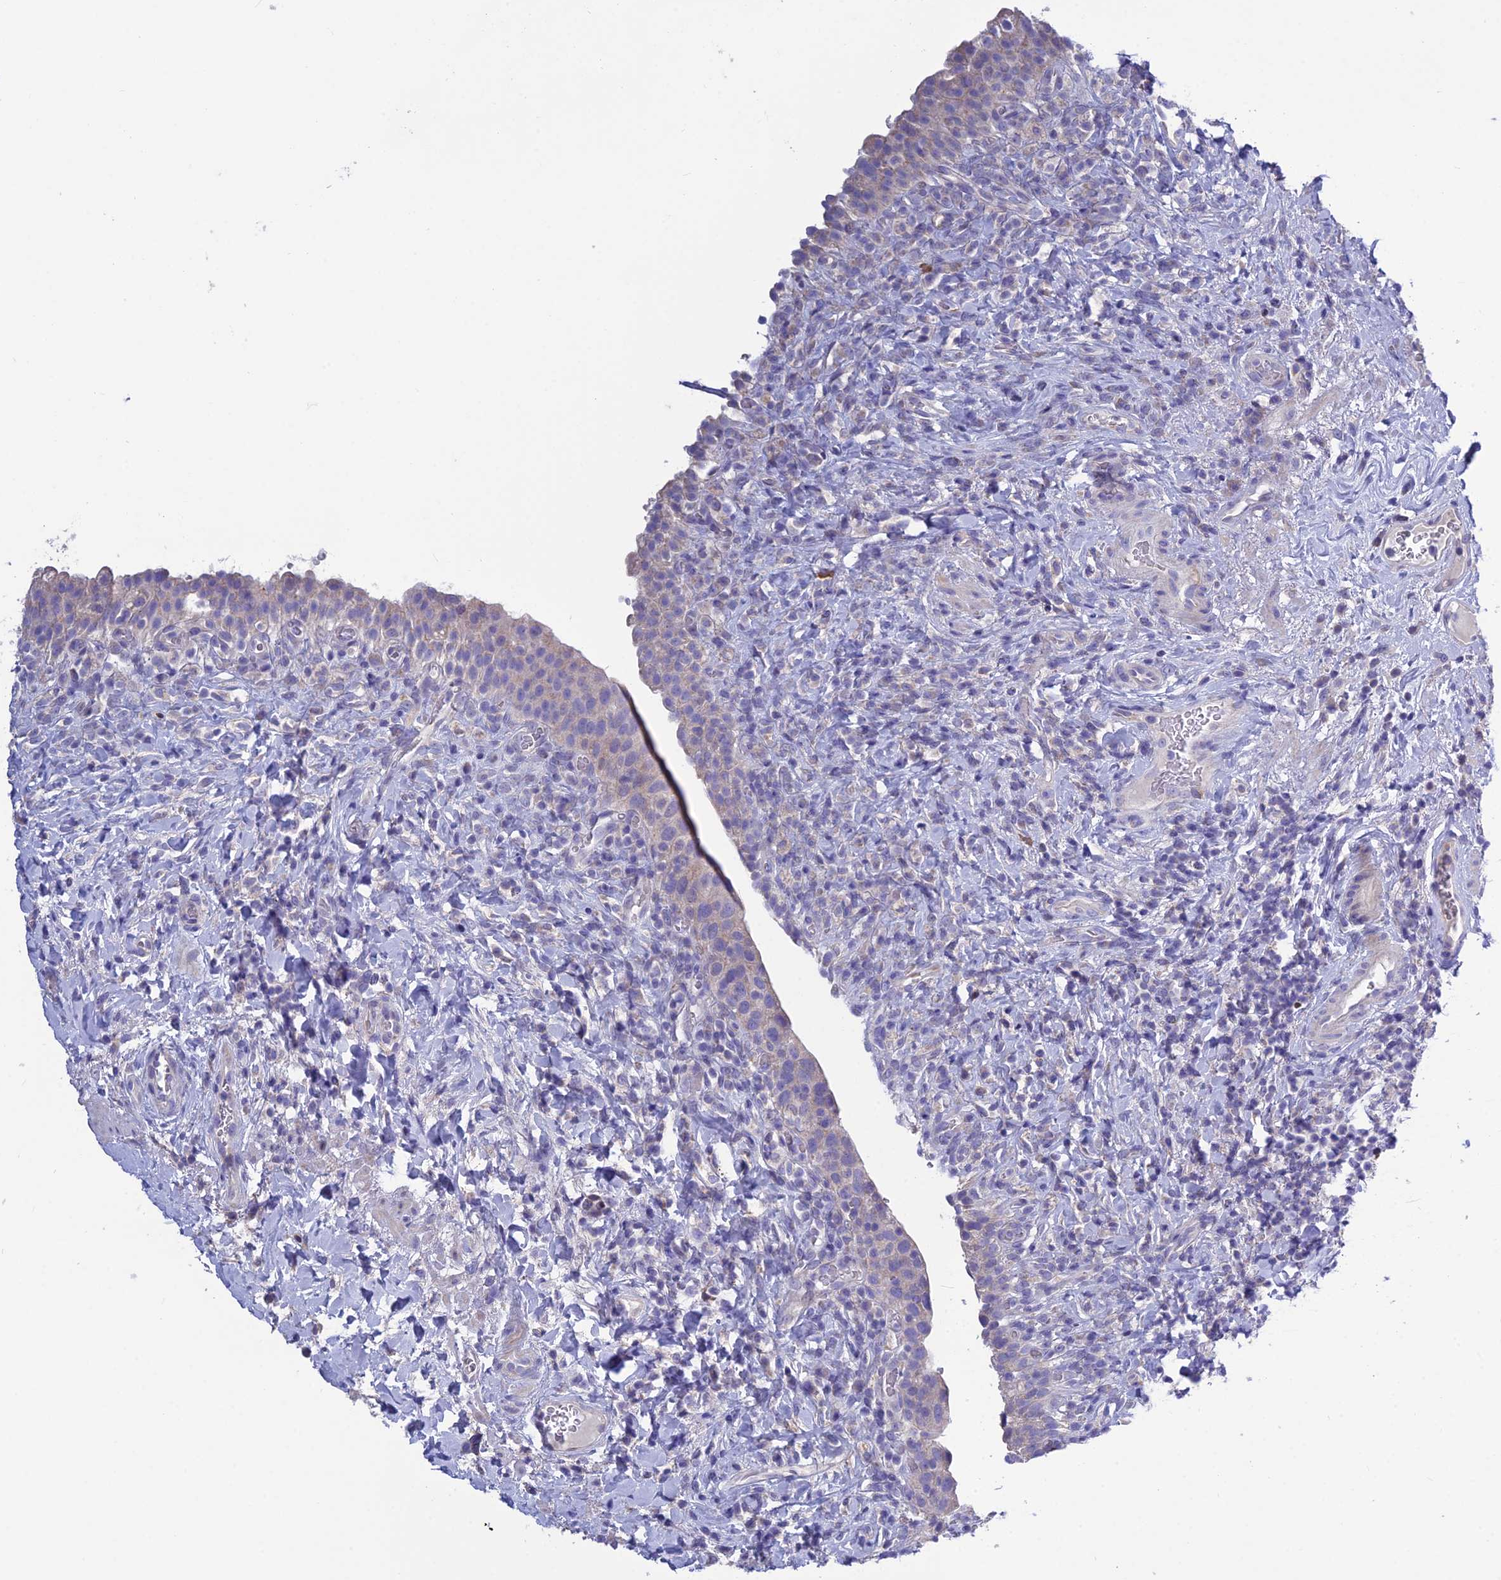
{"staining": {"intensity": "weak", "quantity": "<25%", "location": "cytoplasmic/membranous"}, "tissue": "urinary bladder", "cell_type": "Urothelial cells", "image_type": "normal", "snomed": [{"axis": "morphology", "description": "Normal tissue, NOS"}, {"axis": "morphology", "description": "Inflammation, NOS"}, {"axis": "topography", "description": "Urinary bladder"}], "caption": "IHC of normal human urinary bladder demonstrates no staining in urothelial cells. The staining is performed using DAB (3,3'-diaminobenzidine) brown chromogen with nuclei counter-stained in using hematoxylin.", "gene": "BHMT2", "patient": {"sex": "male", "age": 64}}